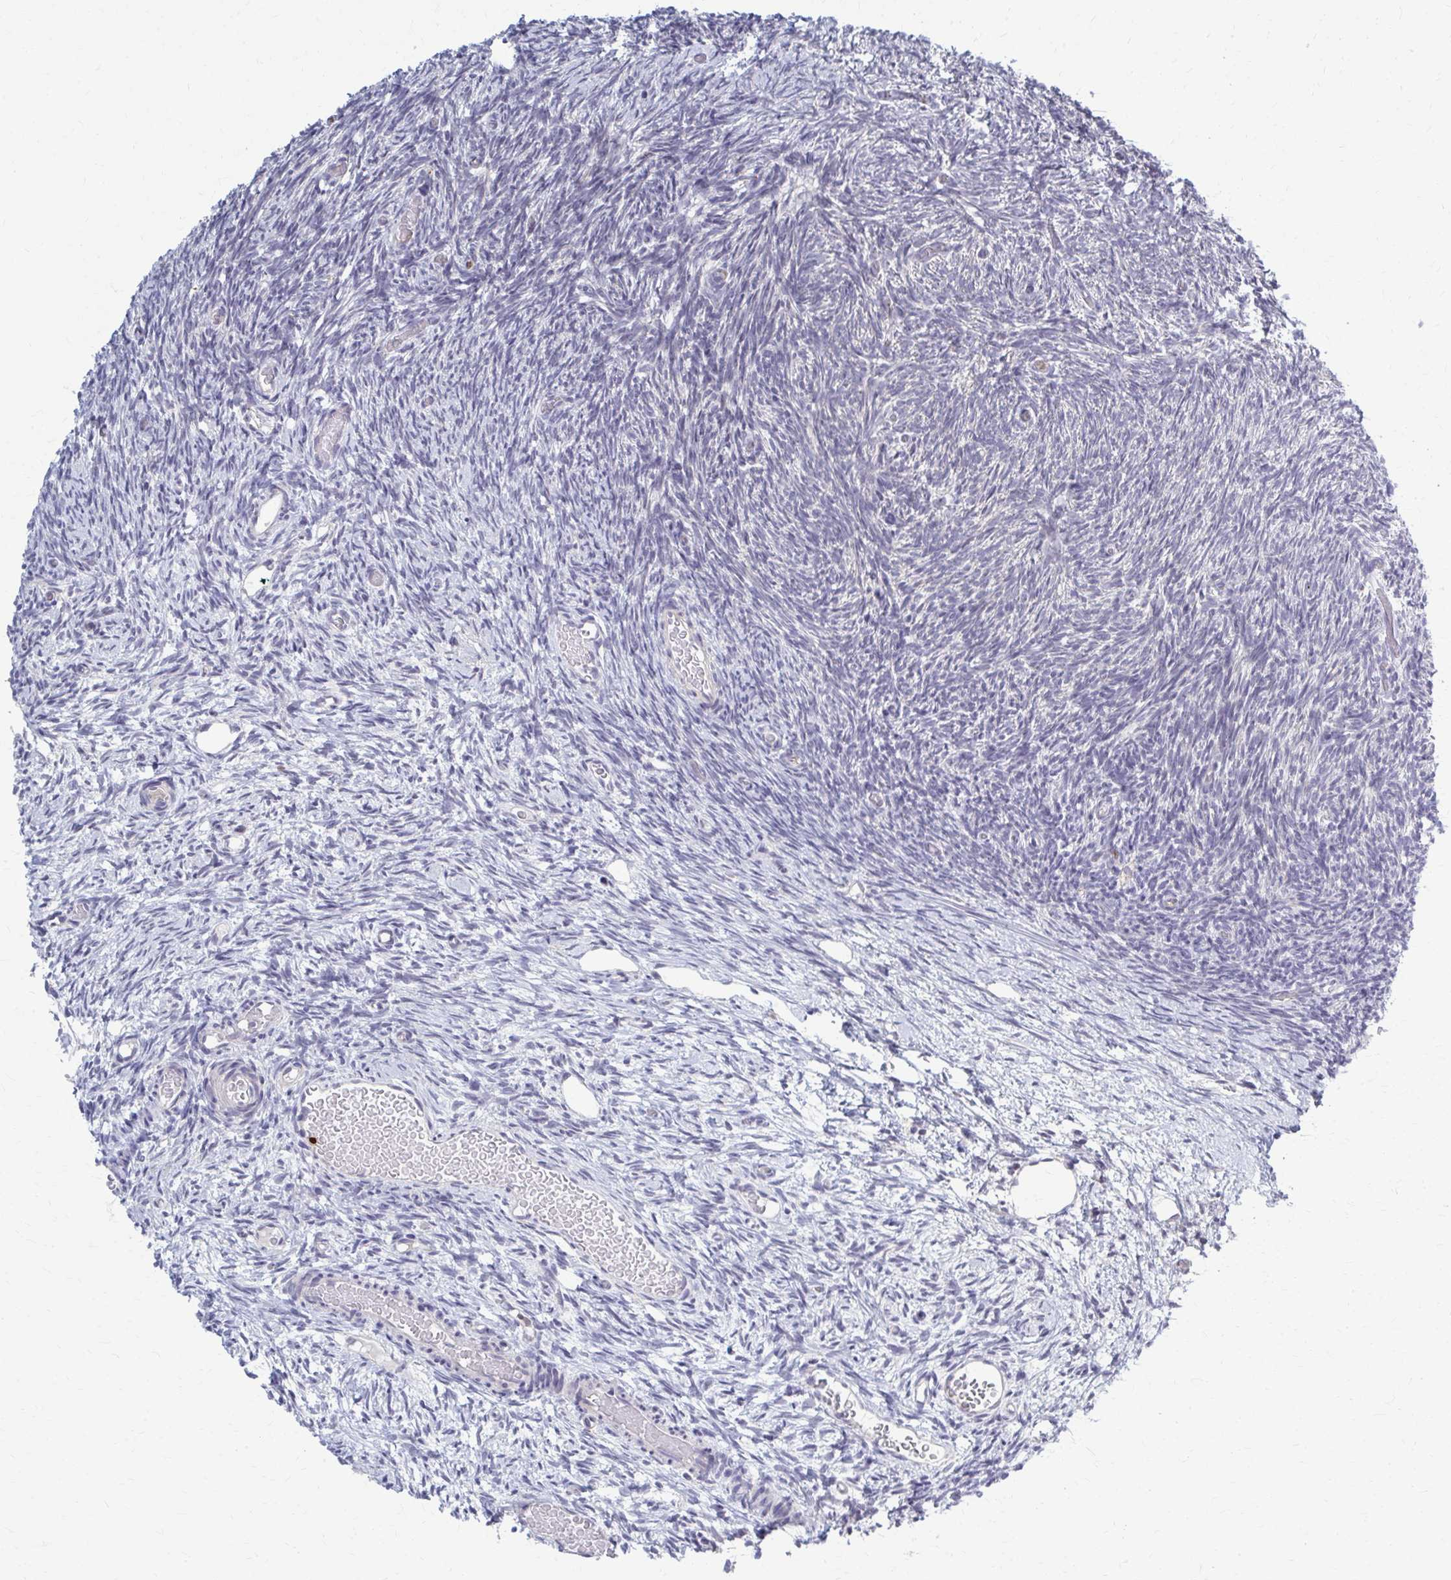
{"staining": {"intensity": "negative", "quantity": "none", "location": "none"}, "tissue": "ovary", "cell_type": "Ovarian stroma cells", "image_type": "normal", "snomed": [{"axis": "morphology", "description": "Normal tissue, NOS"}, {"axis": "topography", "description": "Ovary"}], "caption": "Ovarian stroma cells are negative for brown protein staining in normal ovary. (Stains: DAB IHC with hematoxylin counter stain, Microscopy: brightfield microscopy at high magnification).", "gene": "MCRIP2", "patient": {"sex": "female", "age": 39}}